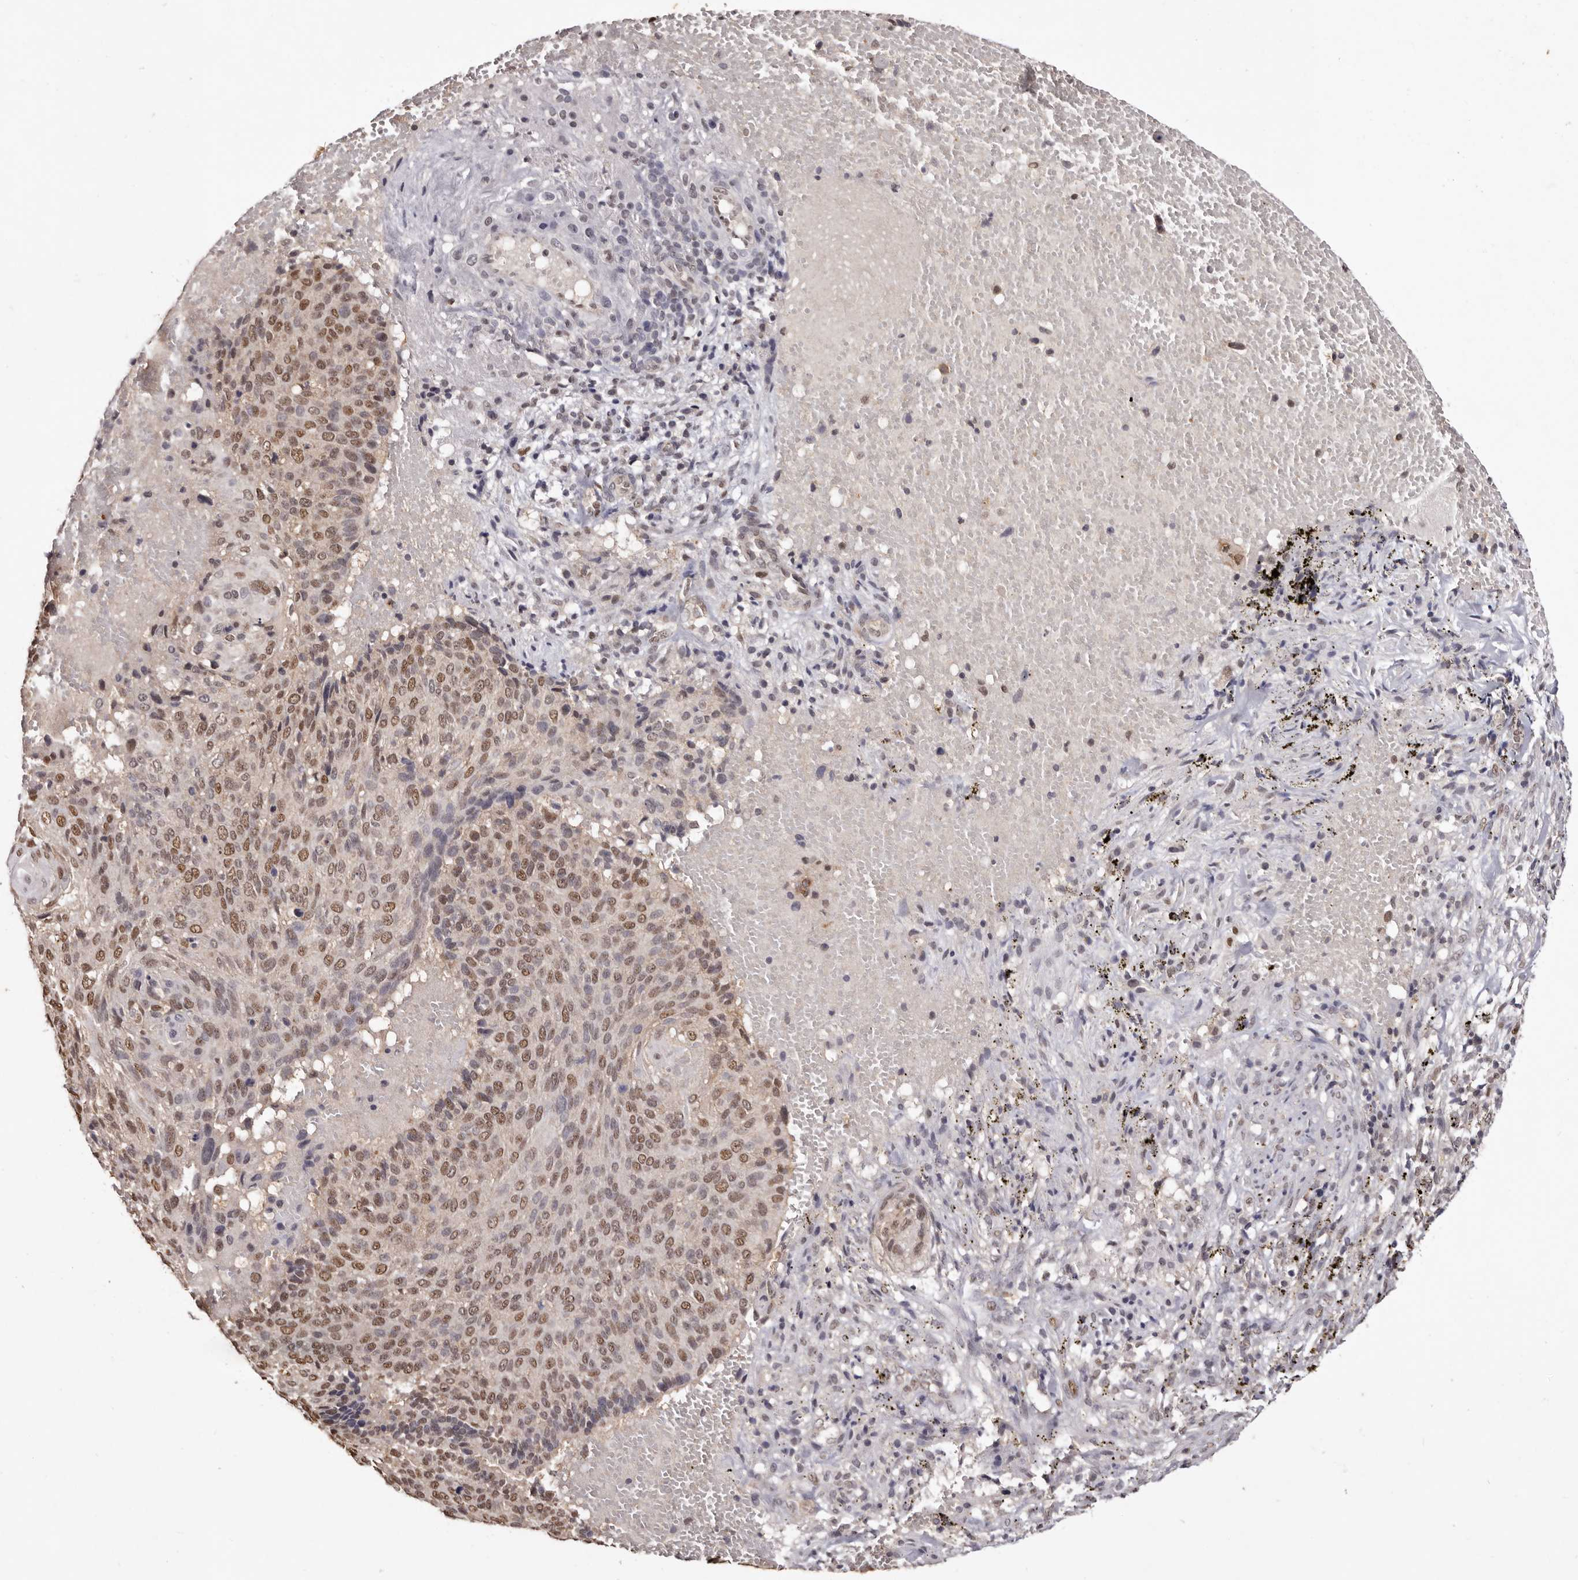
{"staining": {"intensity": "moderate", "quantity": ">75%", "location": "nuclear"}, "tissue": "cervical cancer", "cell_type": "Tumor cells", "image_type": "cancer", "snomed": [{"axis": "morphology", "description": "Squamous cell carcinoma, NOS"}, {"axis": "topography", "description": "Cervix"}], "caption": "DAB immunohistochemical staining of human squamous cell carcinoma (cervical) shows moderate nuclear protein expression in approximately >75% of tumor cells. (DAB (3,3'-diaminobenzidine) = brown stain, brightfield microscopy at high magnification).", "gene": "NOTCH1", "patient": {"sex": "female", "age": 74}}